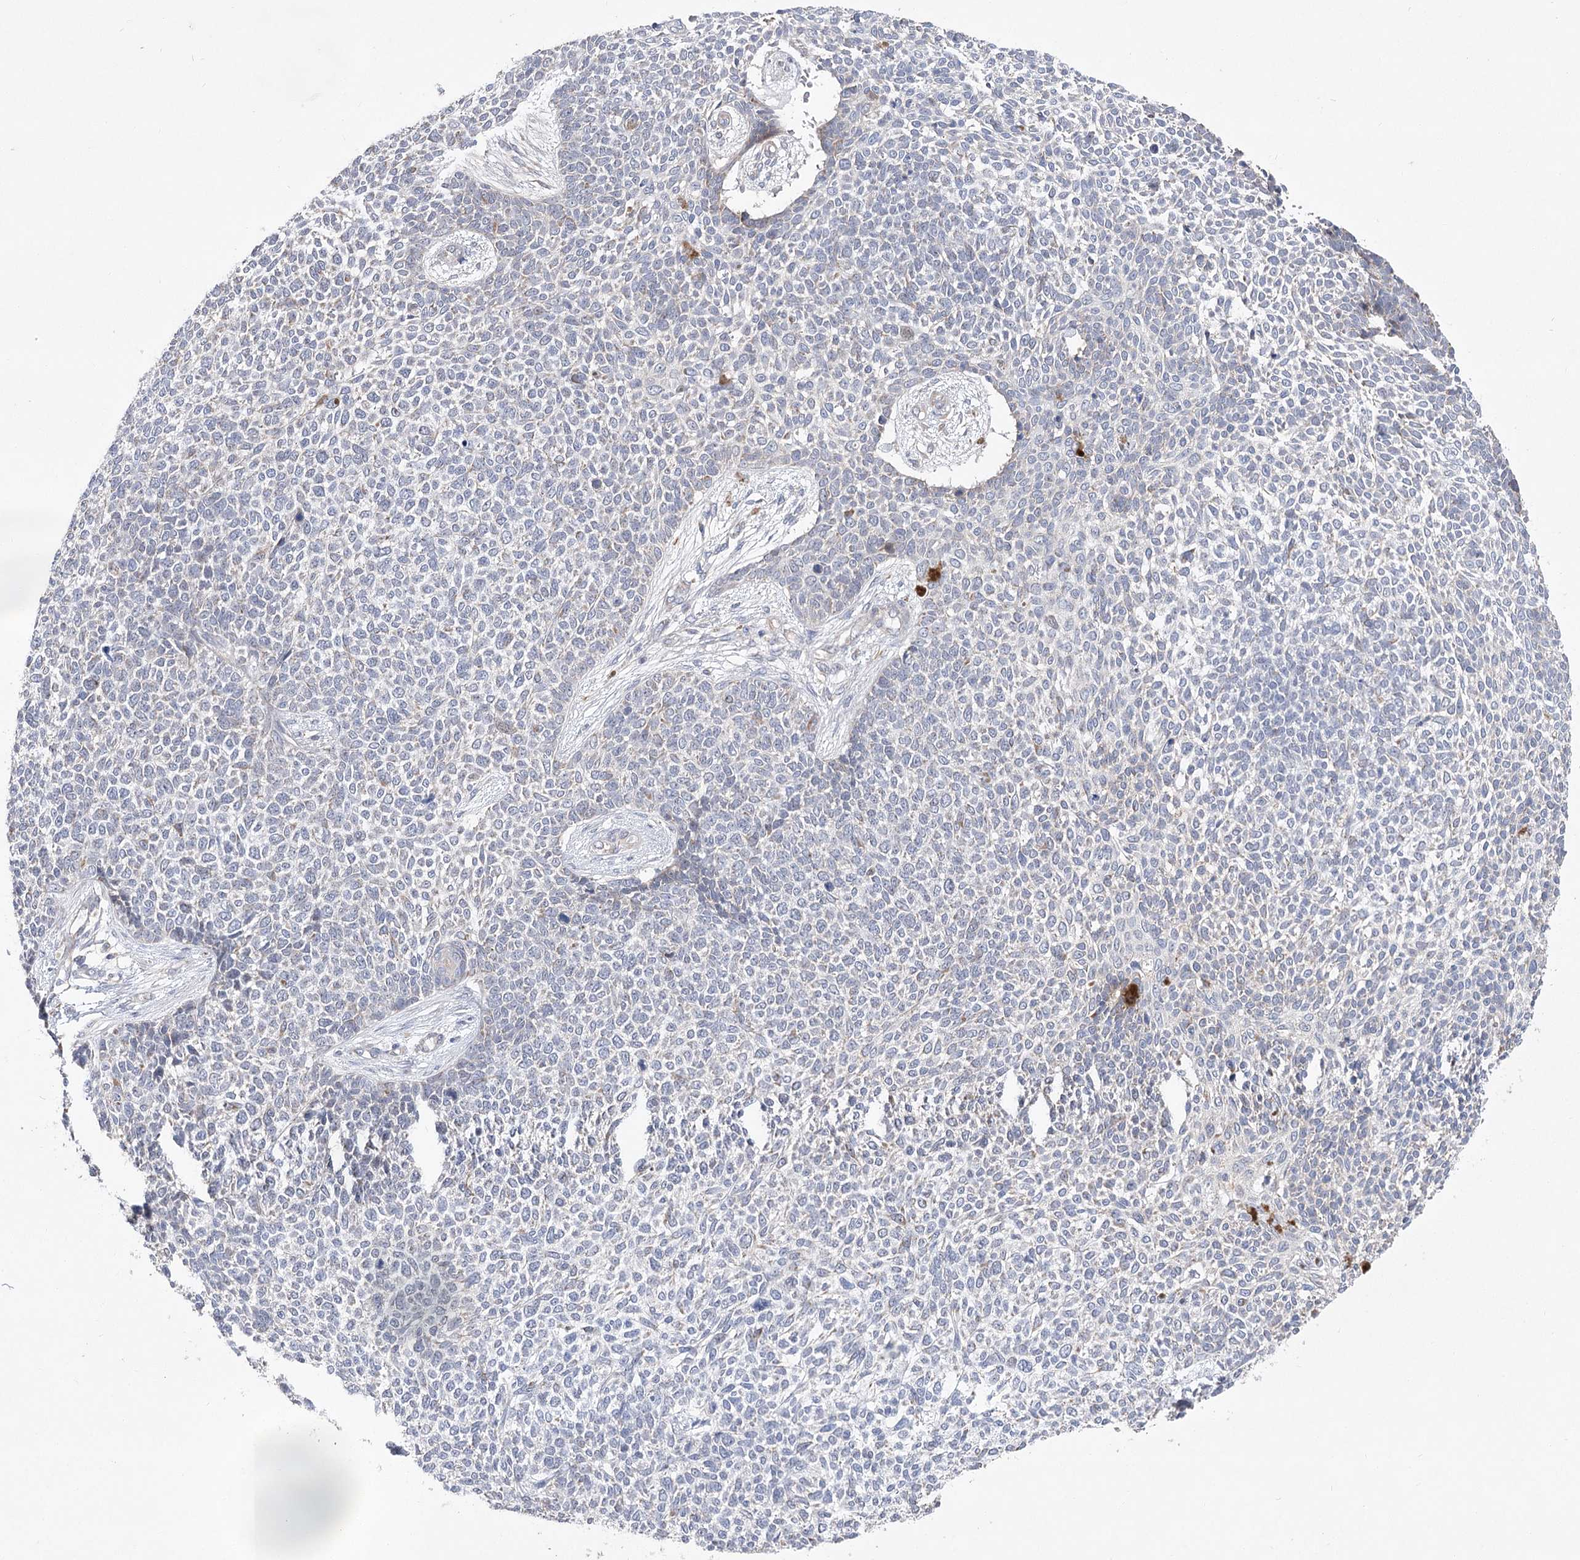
{"staining": {"intensity": "negative", "quantity": "none", "location": "none"}, "tissue": "skin cancer", "cell_type": "Tumor cells", "image_type": "cancer", "snomed": [{"axis": "morphology", "description": "Basal cell carcinoma"}, {"axis": "topography", "description": "Skin"}], "caption": "Skin cancer was stained to show a protein in brown. There is no significant expression in tumor cells. (Immunohistochemistry (ihc), brightfield microscopy, high magnification).", "gene": "ECHDC3", "patient": {"sex": "female", "age": 84}}